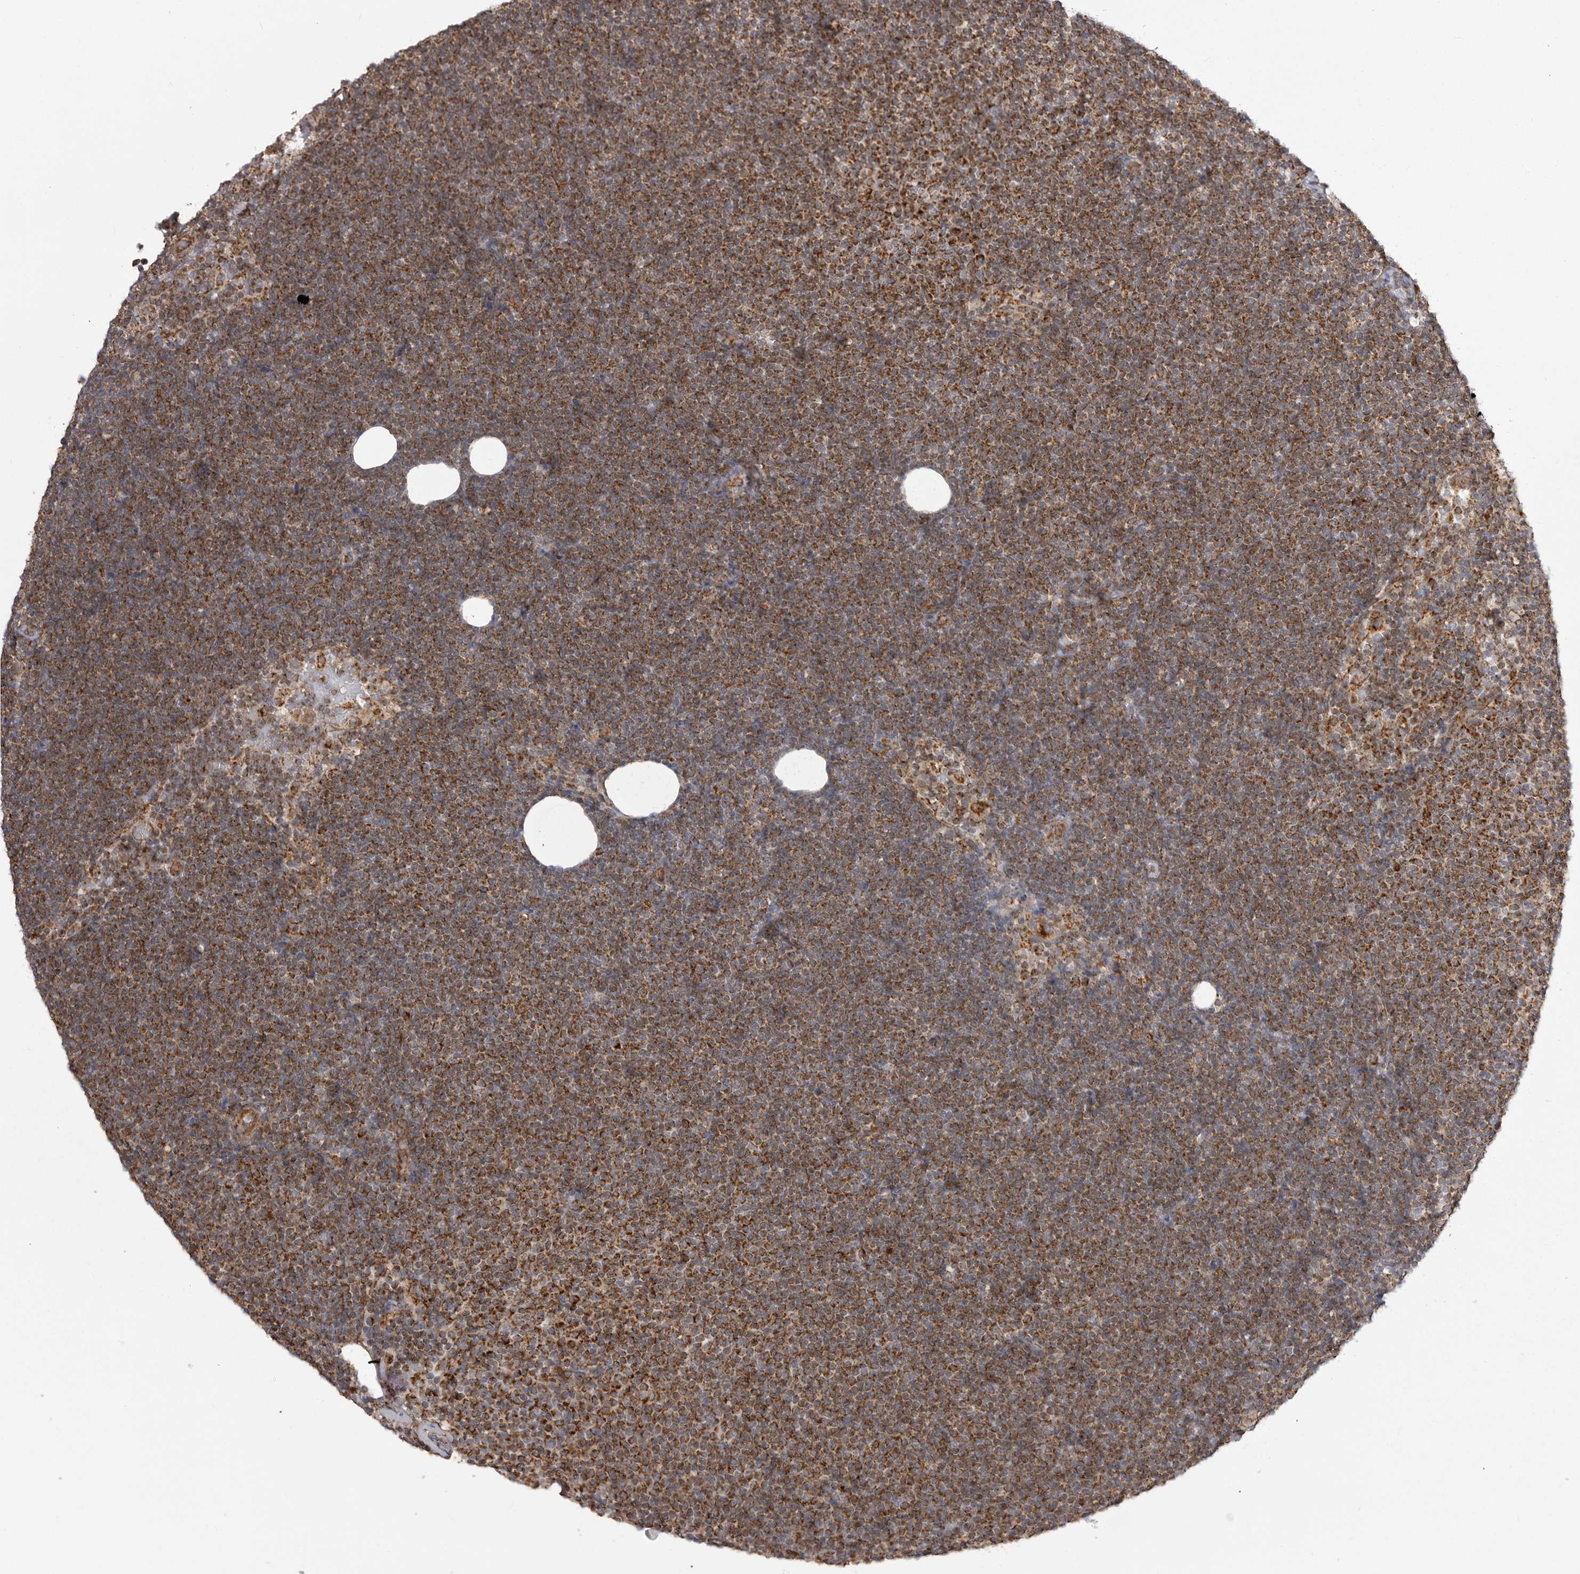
{"staining": {"intensity": "strong", "quantity": ">75%", "location": "cytoplasmic/membranous"}, "tissue": "lymphoma", "cell_type": "Tumor cells", "image_type": "cancer", "snomed": [{"axis": "morphology", "description": "Malignant lymphoma, non-Hodgkin's type, Low grade"}, {"axis": "topography", "description": "Lymph node"}], "caption": "Immunohistochemical staining of lymphoma exhibits high levels of strong cytoplasmic/membranous protein expression in about >75% of tumor cells.", "gene": "FH", "patient": {"sex": "female", "age": 53}}